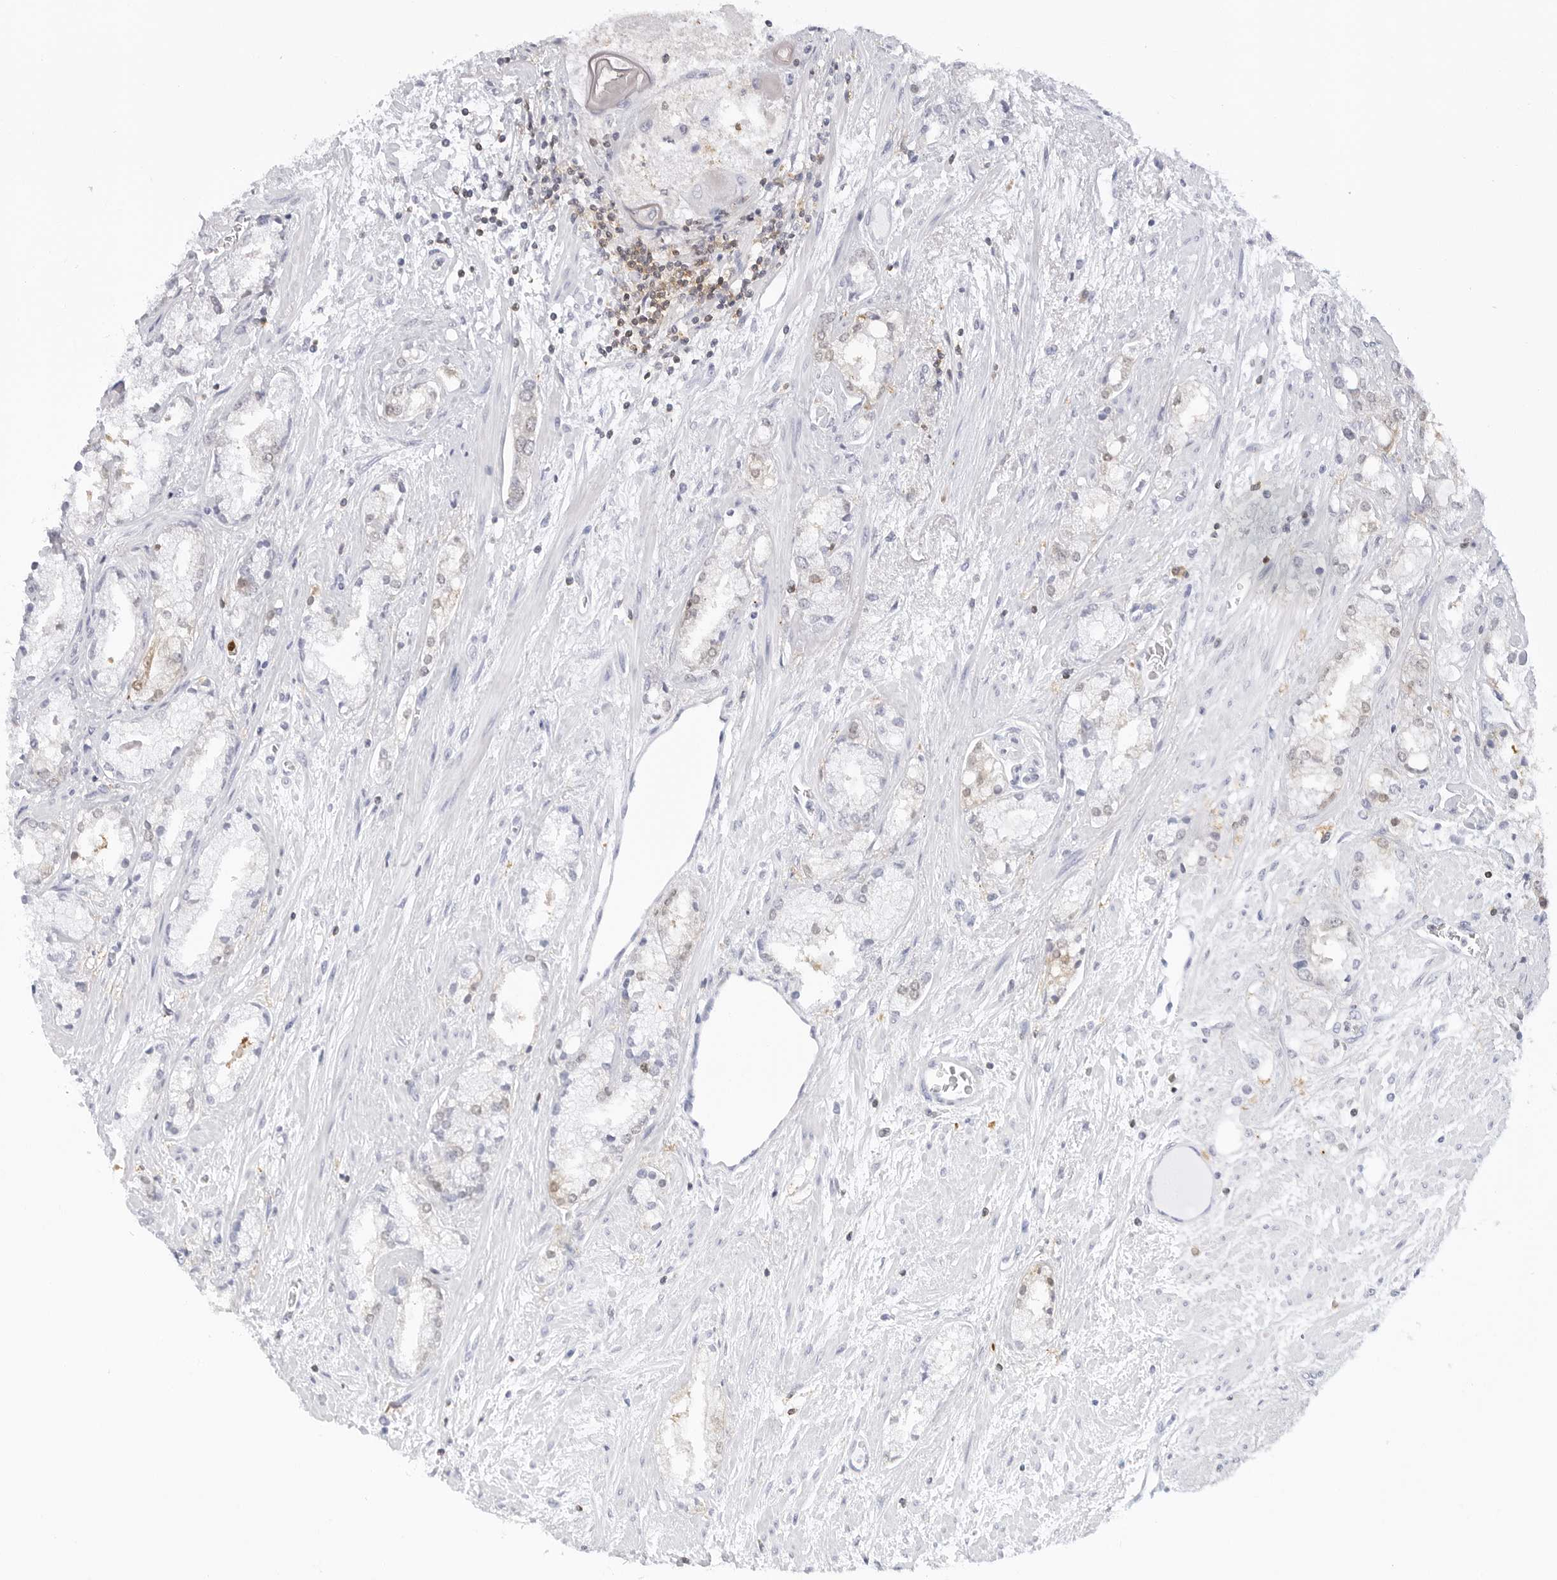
{"staining": {"intensity": "negative", "quantity": "none", "location": "none"}, "tissue": "prostate cancer", "cell_type": "Tumor cells", "image_type": "cancer", "snomed": [{"axis": "morphology", "description": "Adenocarcinoma, High grade"}, {"axis": "topography", "description": "Prostate"}], "caption": "This is a photomicrograph of immunohistochemistry staining of prostate high-grade adenocarcinoma, which shows no staining in tumor cells.", "gene": "SLC9A3R1", "patient": {"sex": "male", "age": 50}}